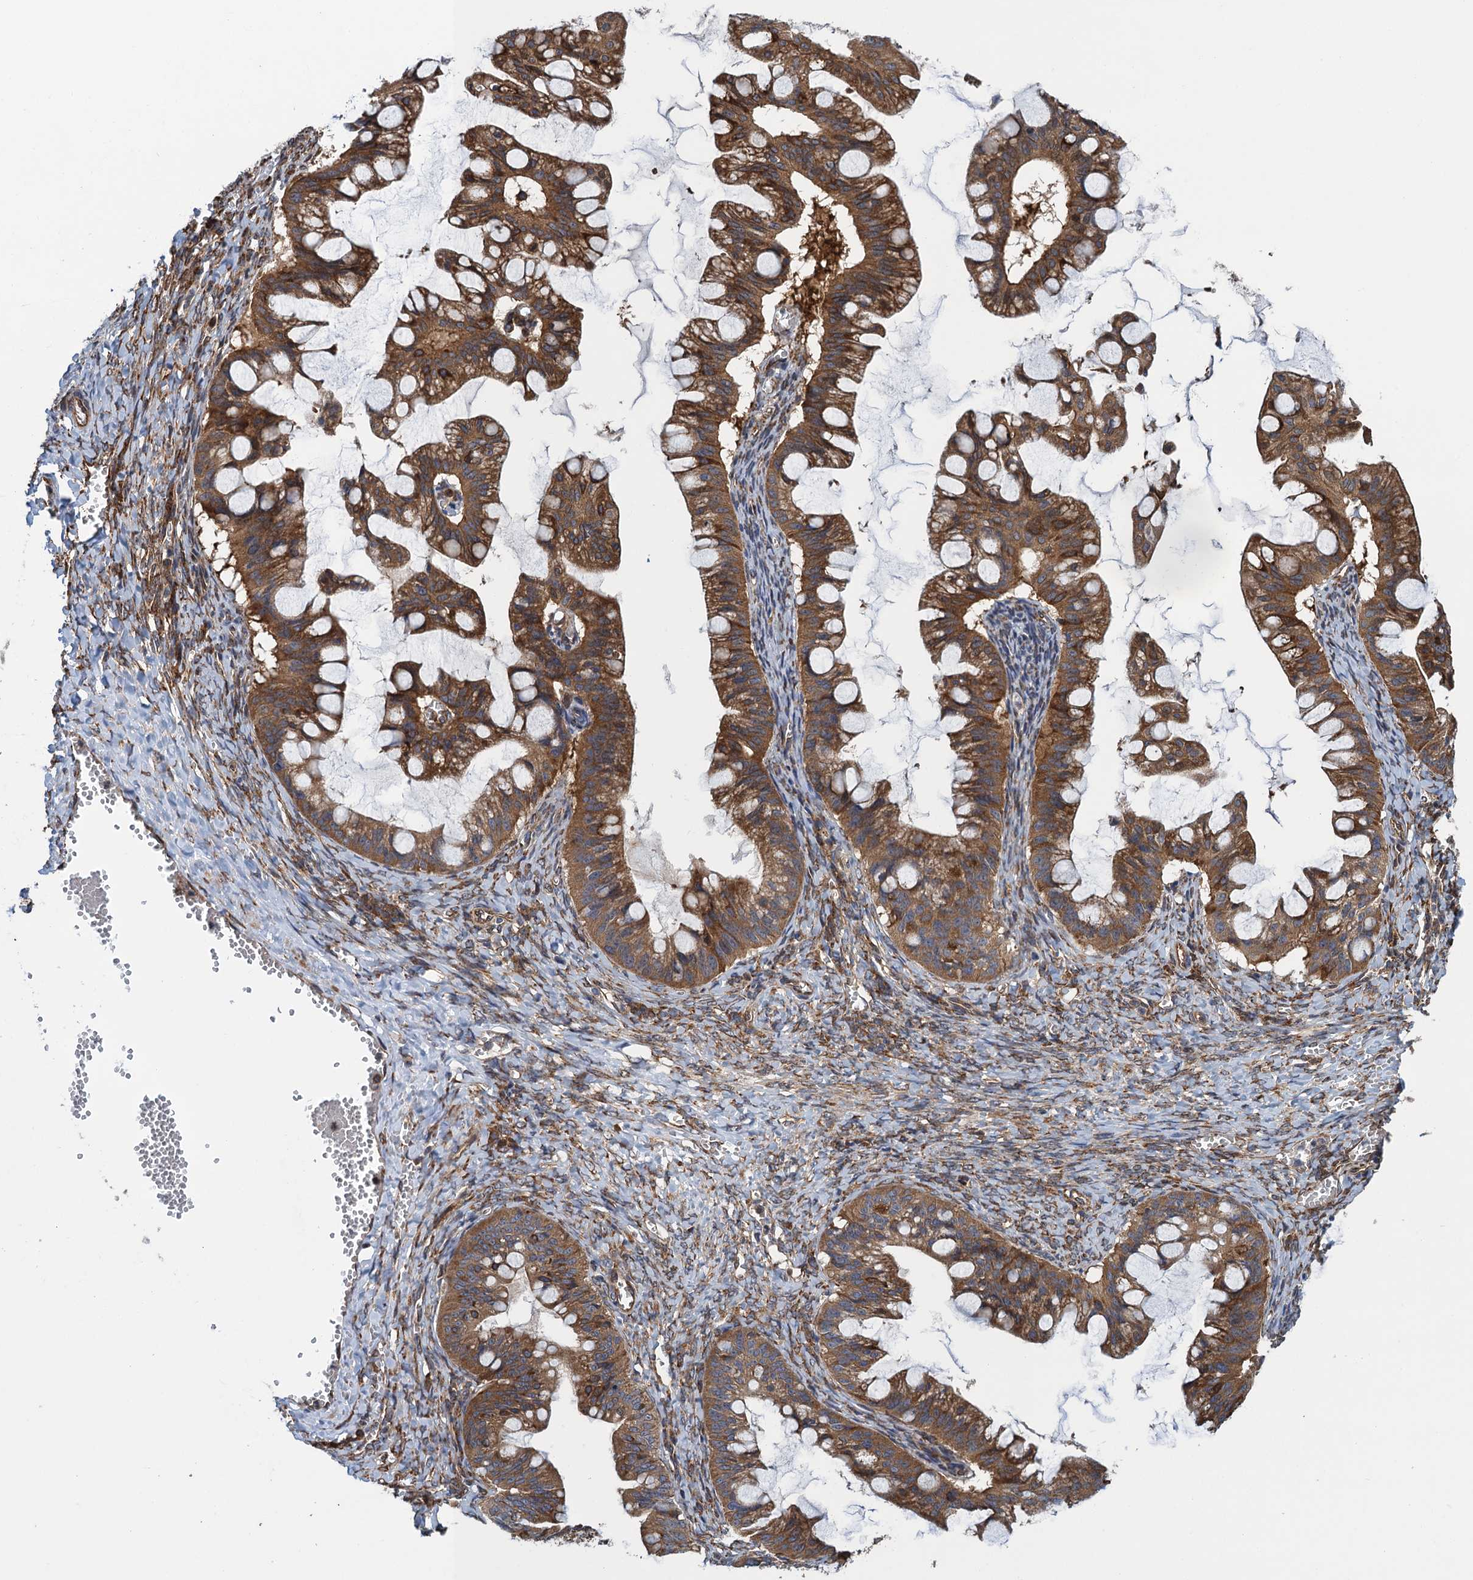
{"staining": {"intensity": "moderate", "quantity": ">75%", "location": "cytoplasmic/membranous"}, "tissue": "ovarian cancer", "cell_type": "Tumor cells", "image_type": "cancer", "snomed": [{"axis": "morphology", "description": "Cystadenocarcinoma, mucinous, NOS"}, {"axis": "topography", "description": "Ovary"}], "caption": "Ovarian cancer (mucinous cystadenocarcinoma) stained with a brown dye reveals moderate cytoplasmic/membranous positive positivity in about >75% of tumor cells.", "gene": "MDM1", "patient": {"sex": "female", "age": 73}}